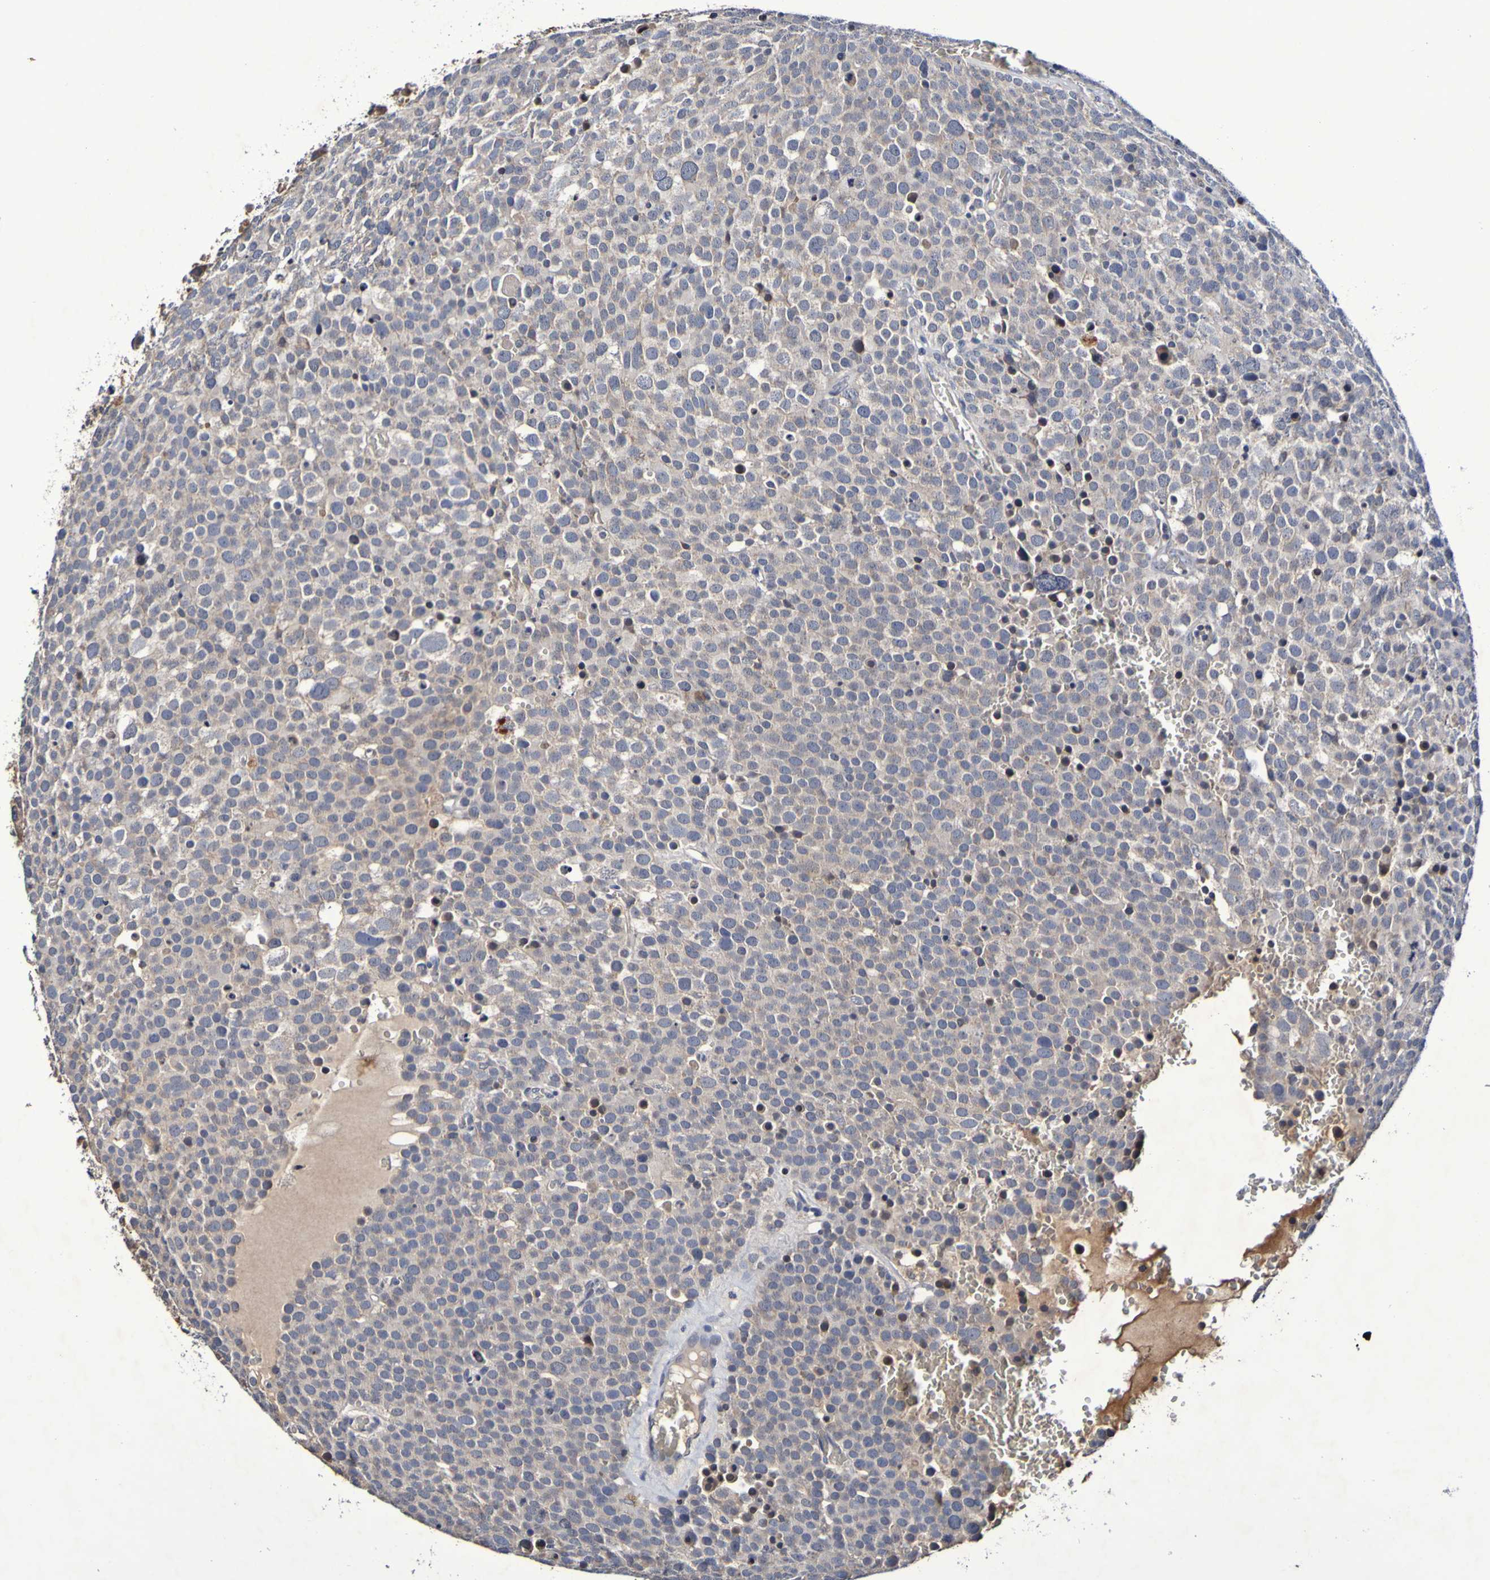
{"staining": {"intensity": "weak", "quantity": ">75%", "location": "cytoplasmic/membranous"}, "tissue": "testis cancer", "cell_type": "Tumor cells", "image_type": "cancer", "snomed": [{"axis": "morphology", "description": "Seminoma, NOS"}, {"axis": "topography", "description": "Testis"}], "caption": "Immunohistochemical staining of human testis seminoma reveals low levels of weak cytoplasmic/membranous staining in about >75% of tumor cells.", "gene": "PTP4A2", "patient": {"sex": "male", "age": 71}}